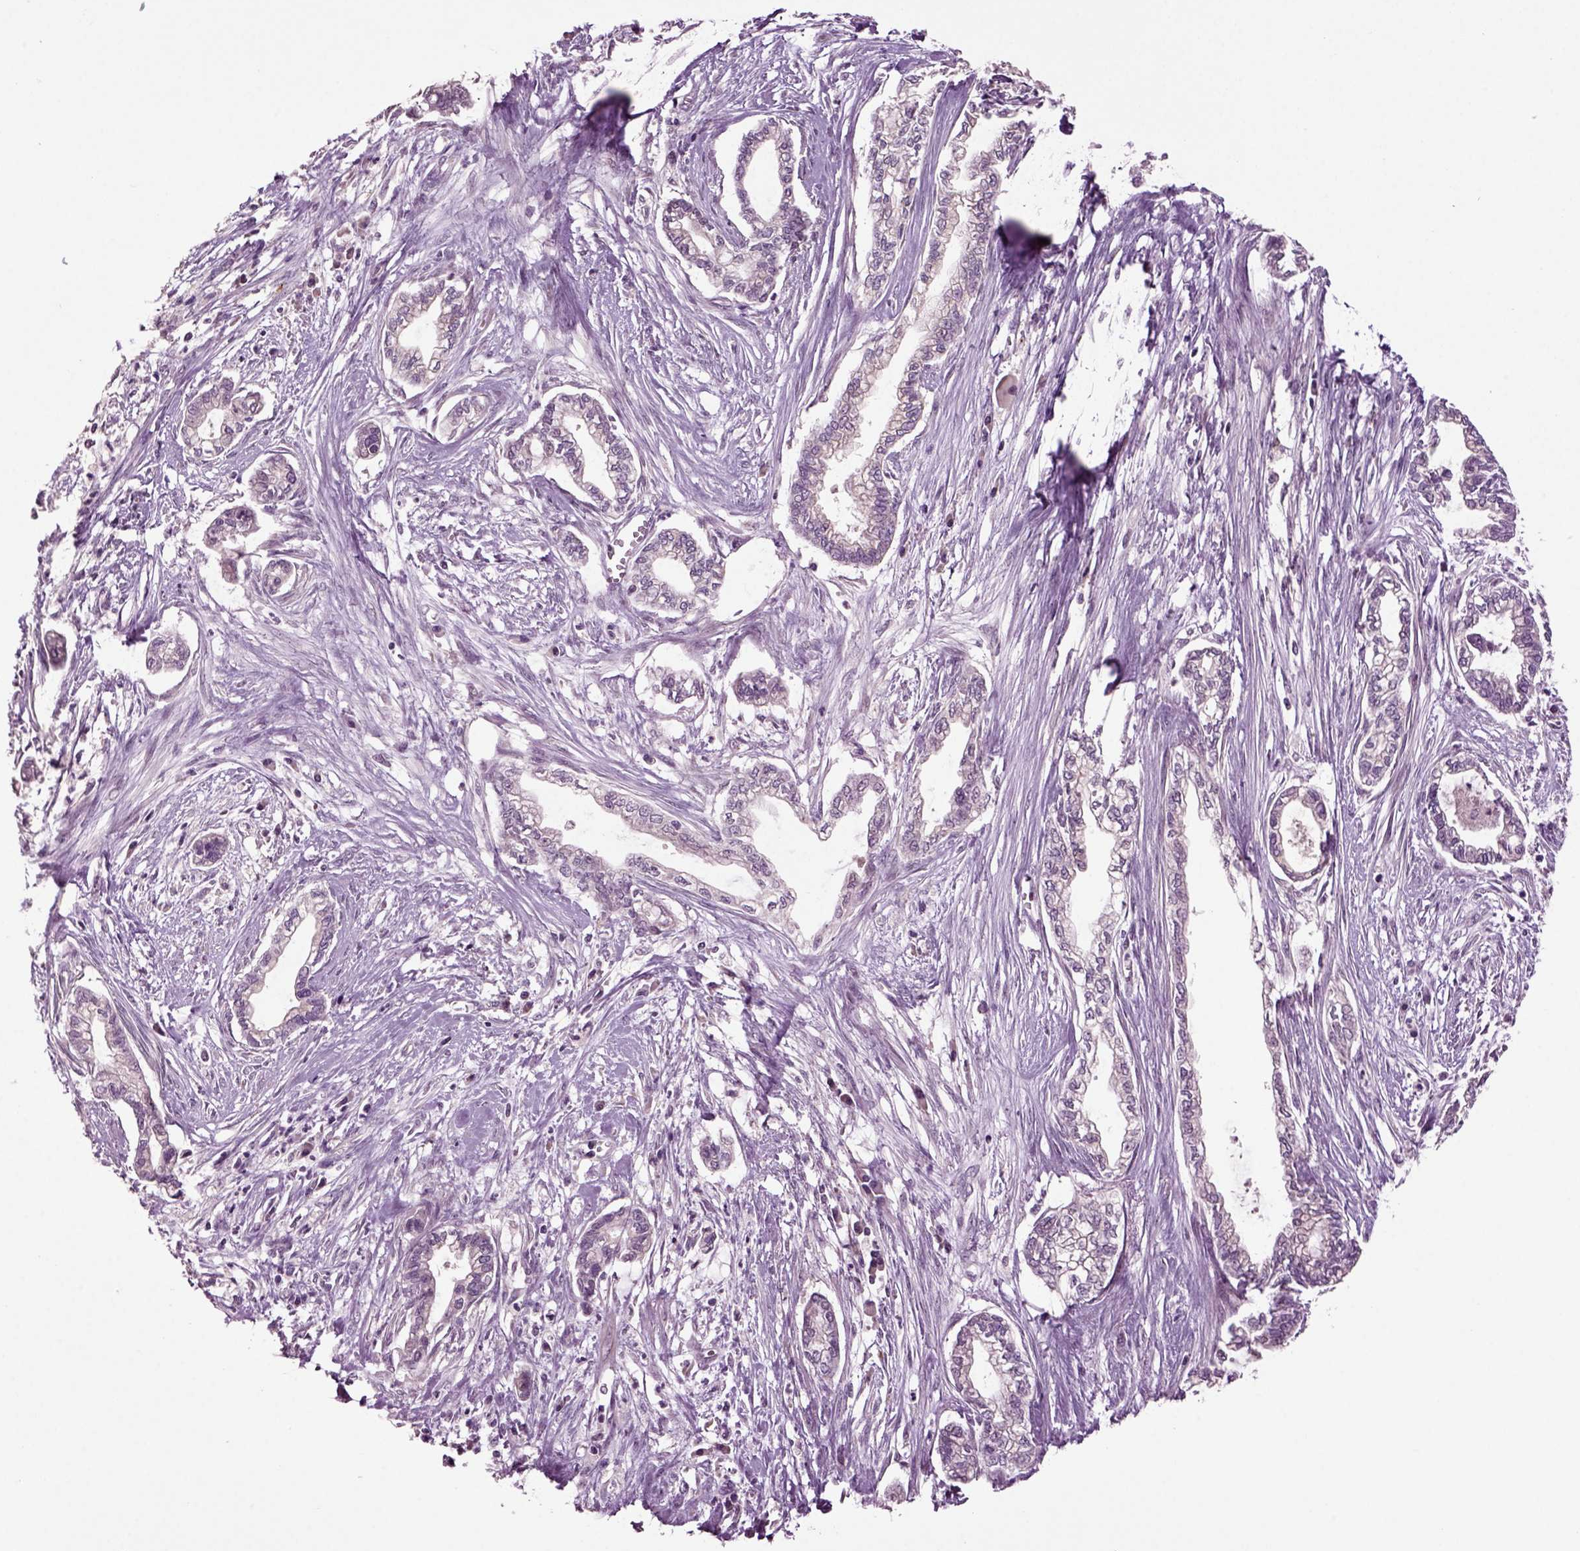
{"staining": {"intensity": "negative", "quantity": "none", "location": "none"}, "tissue": "cervical cancer", "cell_type": "Tumor cells", "image_type": "cancer", "snomed": [{"axis": "morphology", "description": "Adenocarcinoma, NOS"}, {"axis": "topography", "description": "Cervix"}], "caption": "DAB immunohistochemical staining of cervical cancer displays no significant expression in tumor cells.", "gene": "SLC17A6", "patient": {"sex": "female", "age": 62}}